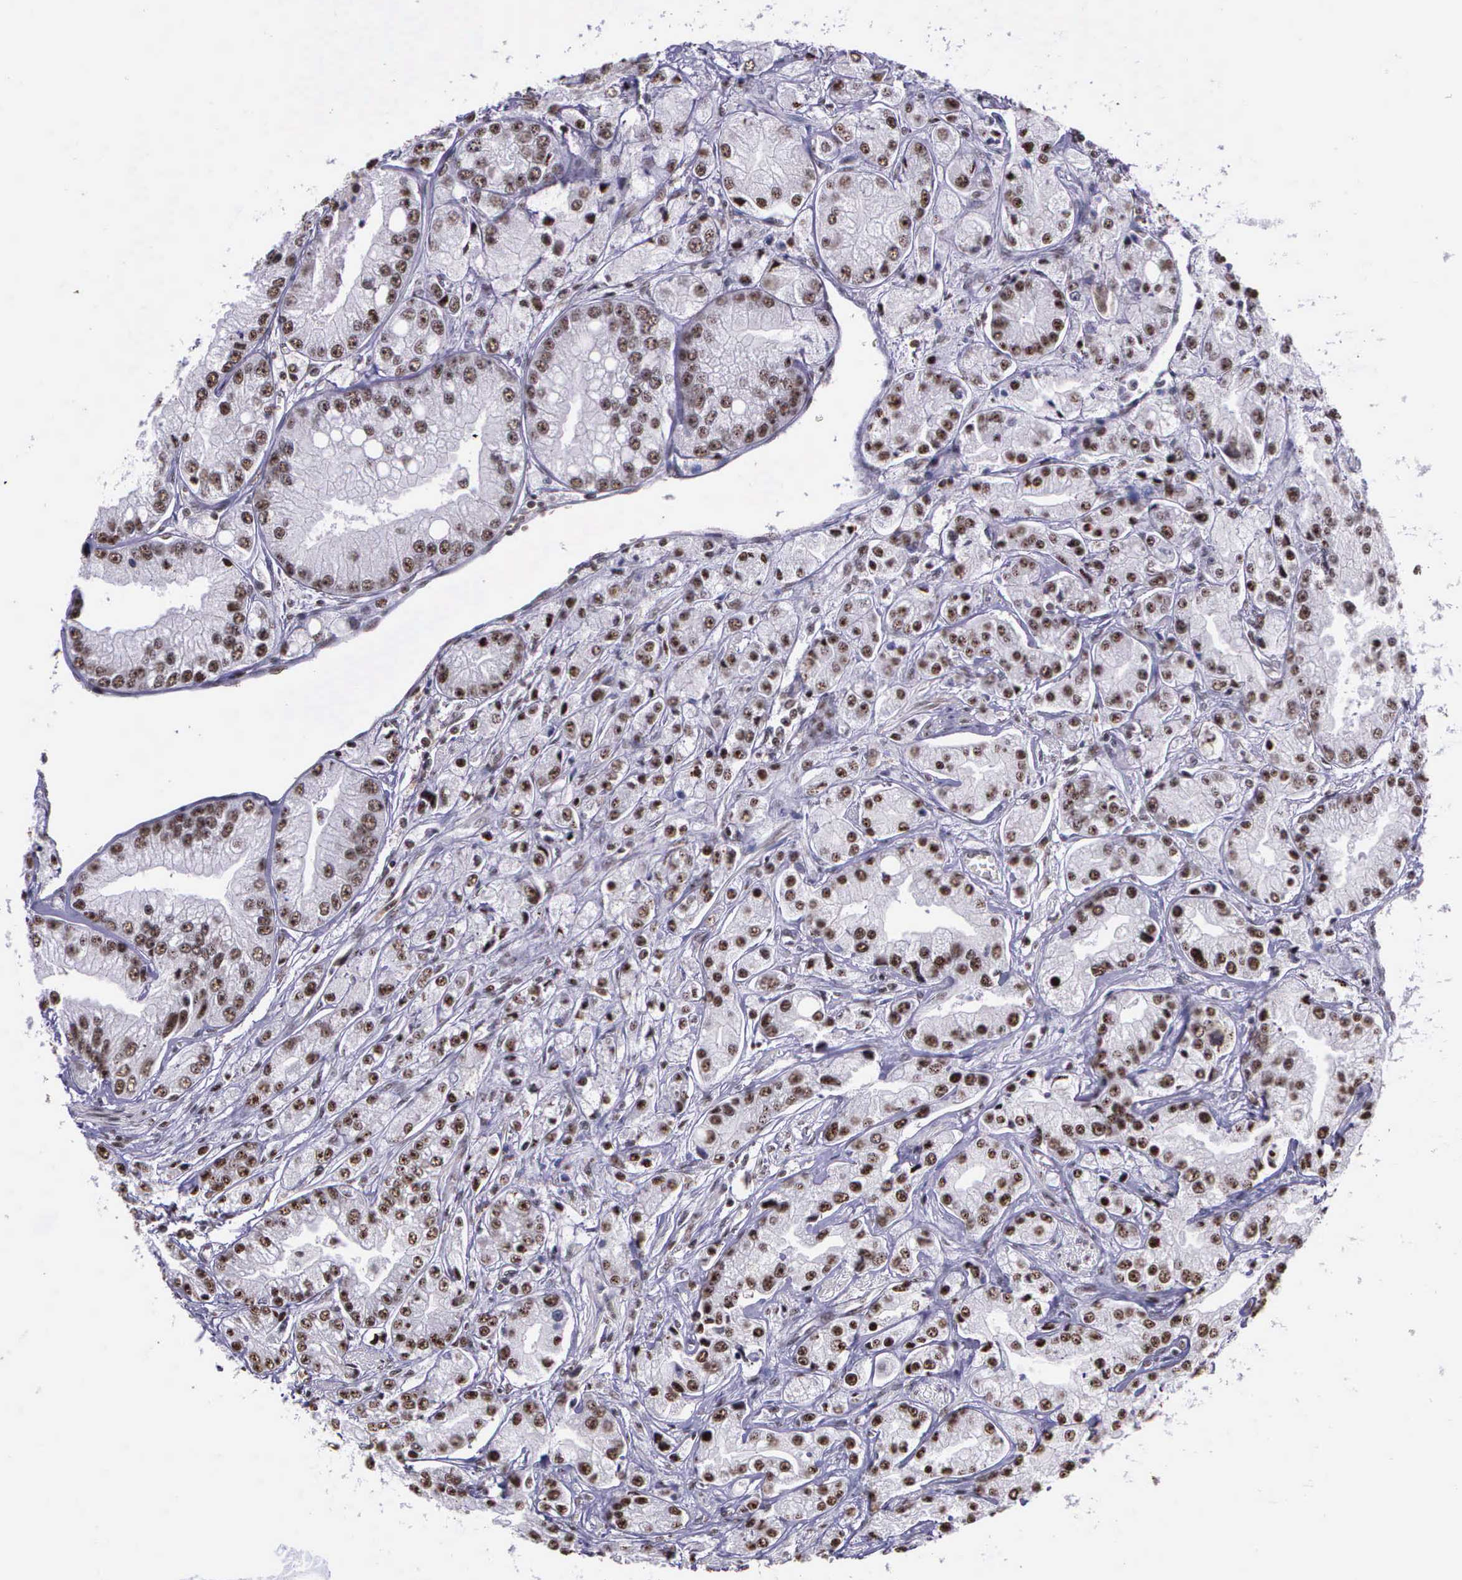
{"staining": {"intensity": "weak", "quantity": "25%-75%", "location": "nuclear"}, "tissue": "prostate cancer", "cell_type": "Tumor cells", "image_type": "cancer", "snomed": [{"axis": "morphology", "description": "Adenocarcinoma, Medium grade"}, {"axis": "topography", "description": "Prostate"}], "caption": "Immunohistochemistry (IHC) histopathology image of human prostate adenocarcinoma (medium-grade) stained for a protein (brown), which reveals low levels of weak nuclear positivity in about 25%-75% of tumor cells.", "gene": "FAM47A", "patient": {"sex": "male", "age": 72}}